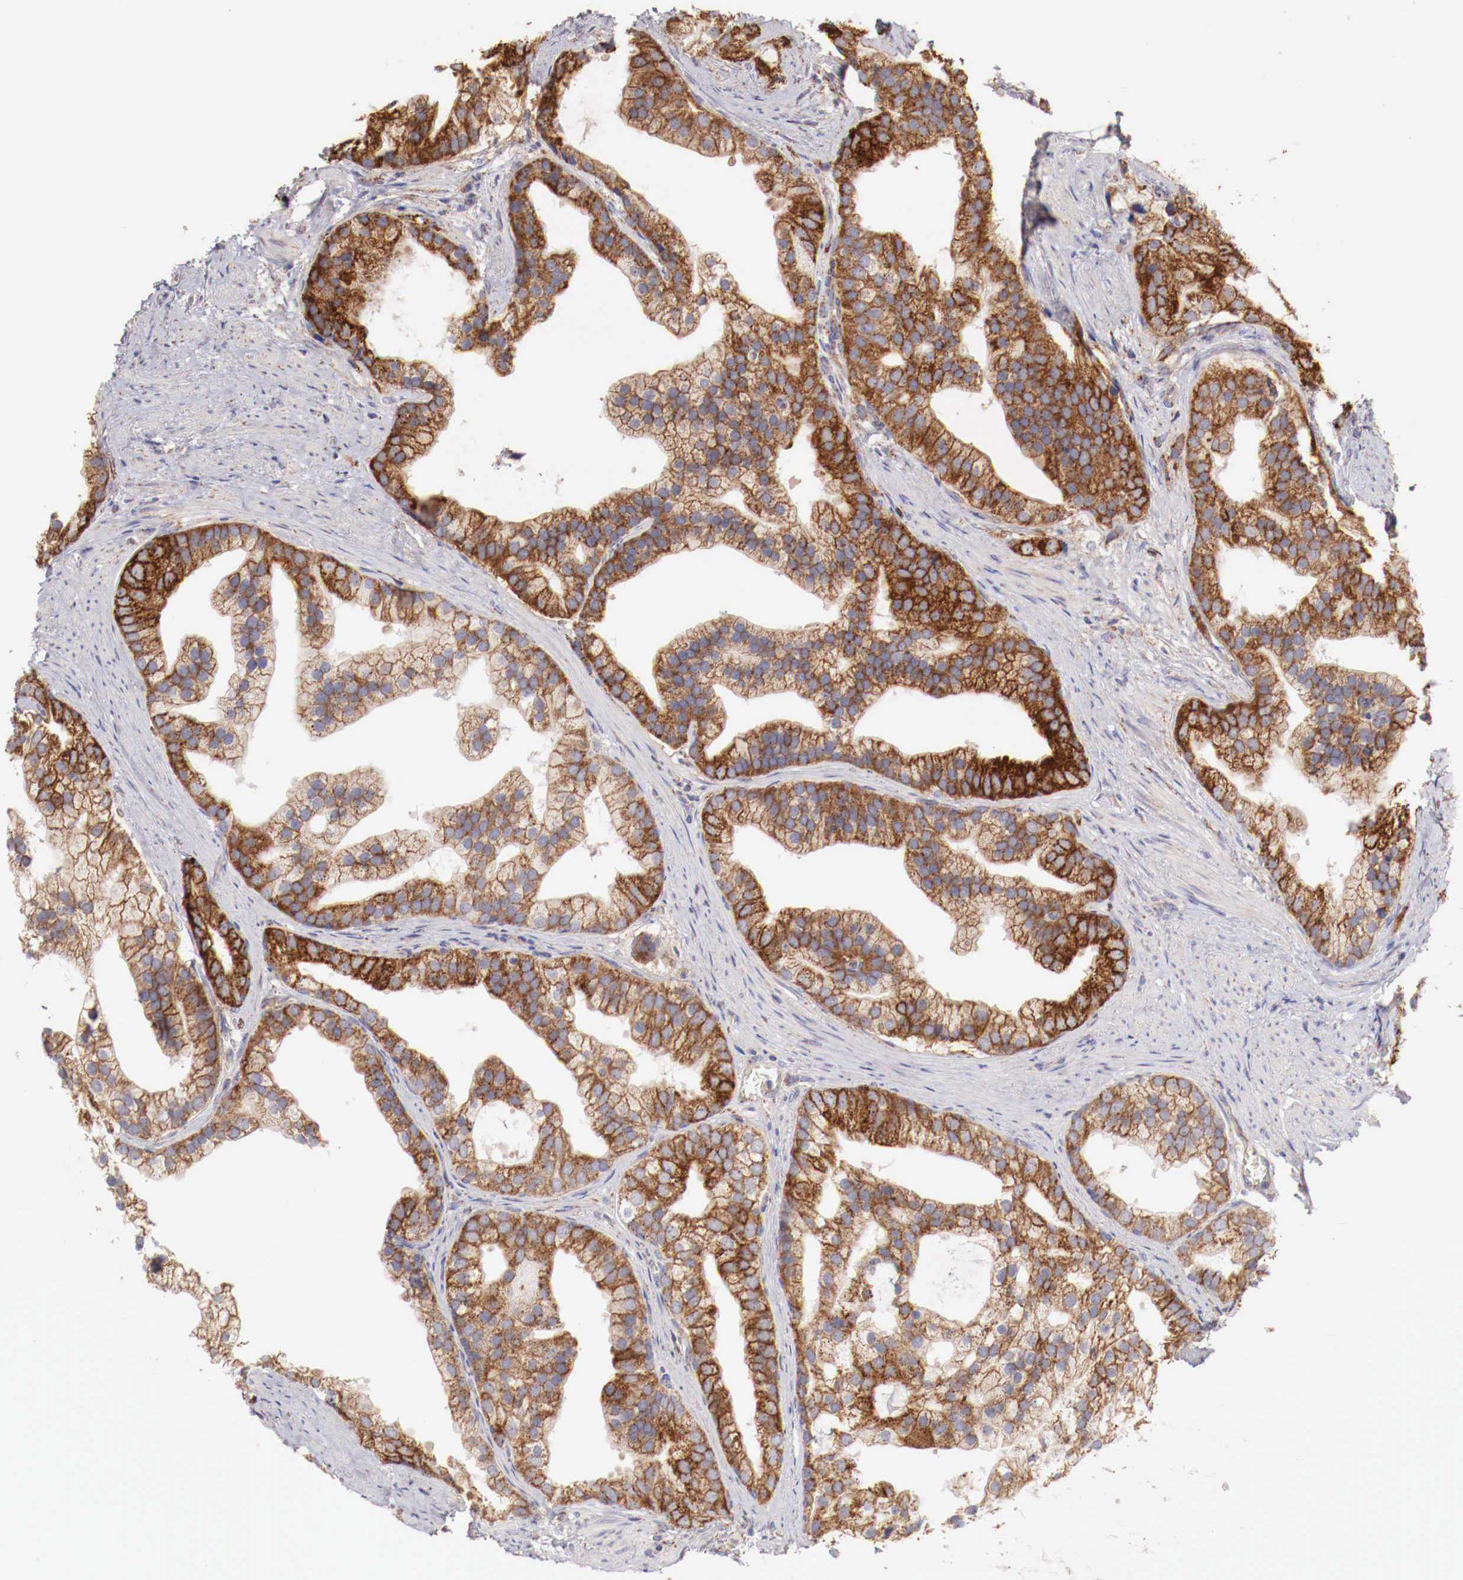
{"staining": {"intensity": "strong", "quantity": ">75%", "location": "cytoplasmic/membranous"}, "tissue": "prostate cancer", "cell_type": "Tumor cells", "image_type": "cancer", "snomed": [{"axis": "morphology", "description": "Adenocarcinoma, Medium grade"}, {"axis": "topography", "description": "Prostate"}], "caption": "A high amount of strong cytoplasmic/membranous positivity is identified in about >75% of tumor cells in medium-grade adenocarcinoma (prostate) tissue. (Brightfield microscopy of DAB IHC at high magnification).", "gene": "XPNPEP3", "patient": {"sex": "male", "age": 65}}